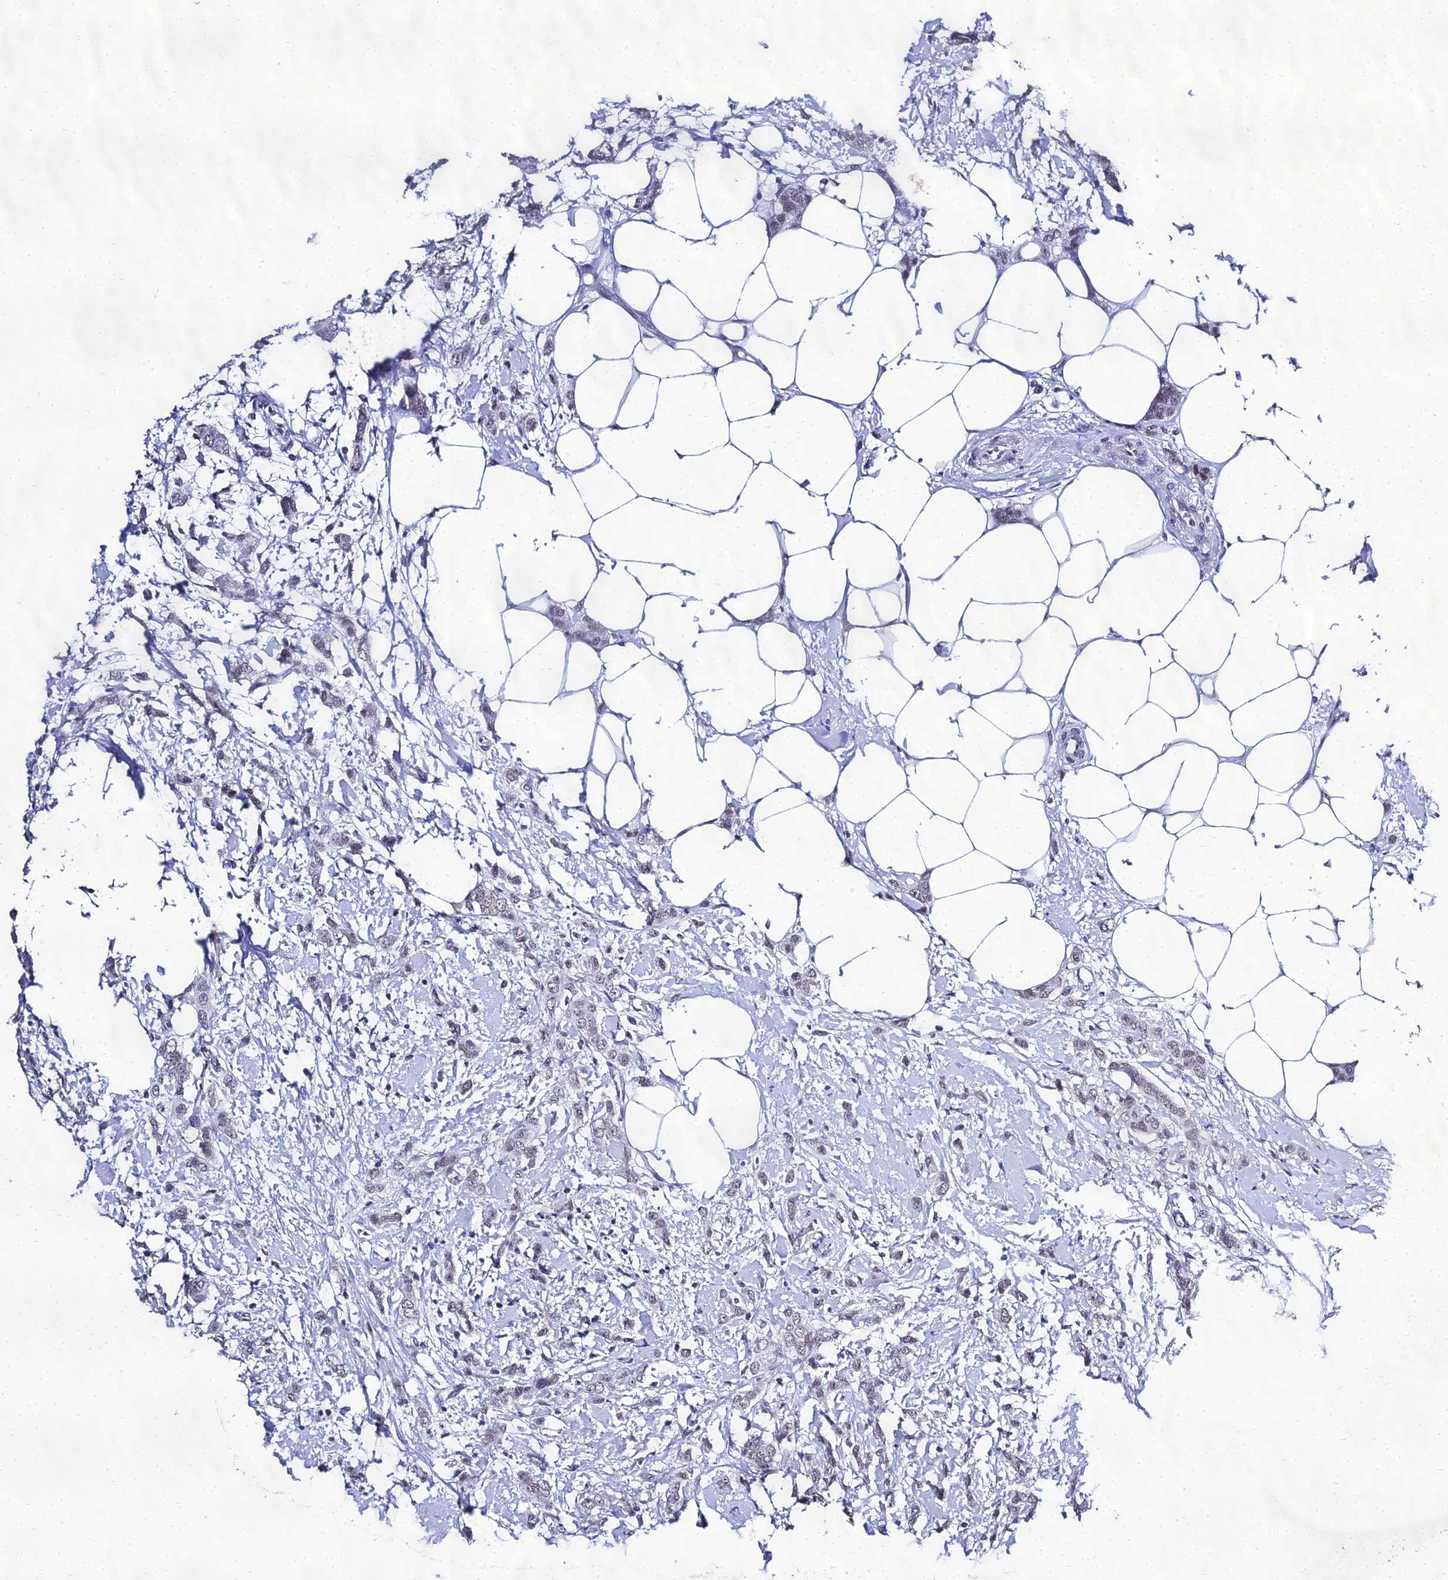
{"staining": {"intensity": "weak", "quantity": "25%-75%", "location": "nuclear"}, "tissue": "breast cancer", "cell_type": "Tumor cells", "image_type": "cancer", "snomed": [{"axis": "morphology", "description": "Duct carcinoma"}, {"axis": "topography", "description": "Breast"}], "caption": "Human breast cancer (intraductal carcinoma) stained for a protein (brown) exhibits weak nuclear positive expression in about 25%-75% of tumor cells.", "gene": "PPP4R2", "patient": {"sex": "female", "age": 72}}